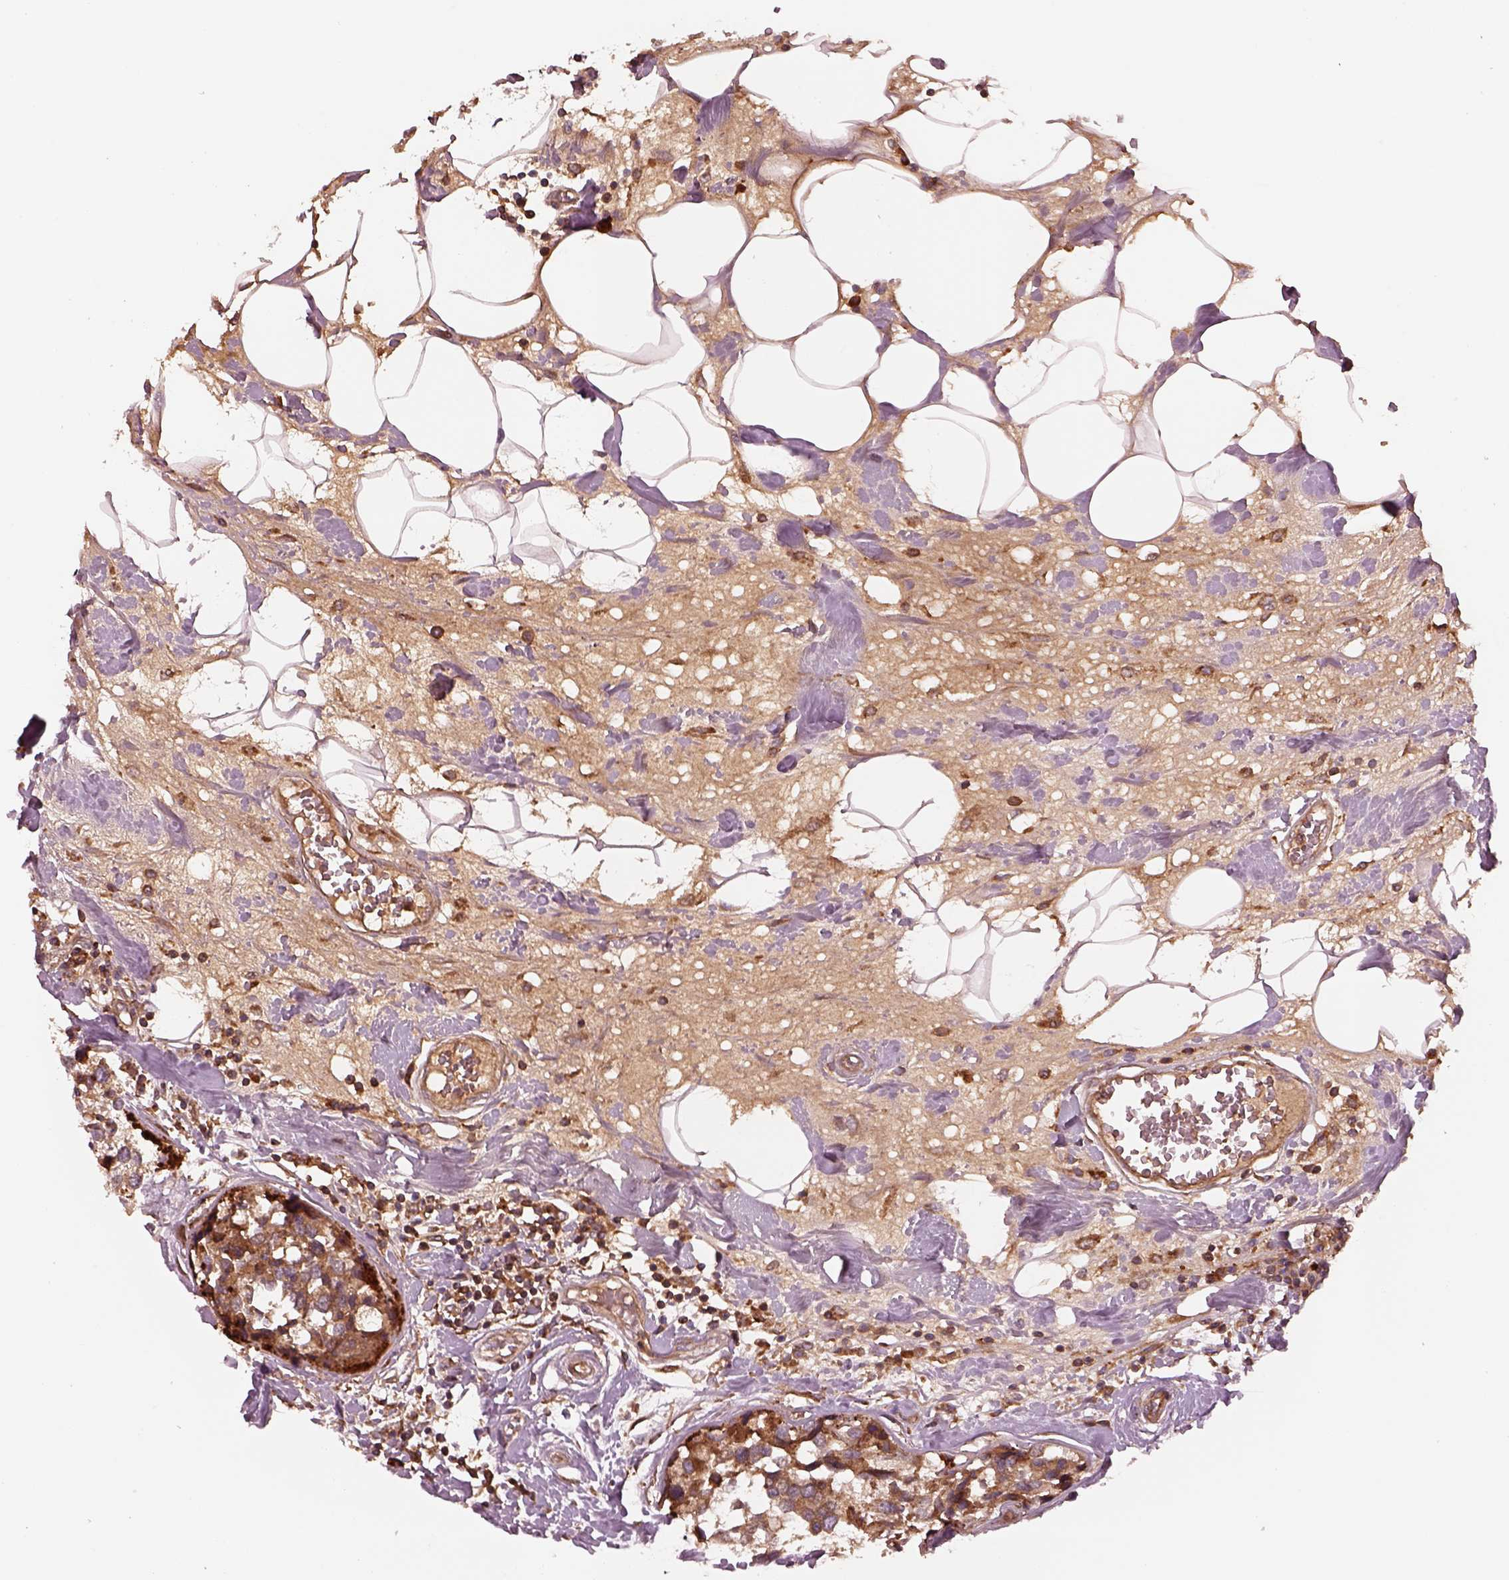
{"staining": {"intensity": "moderate", "quantity": "25%-75%", "location": "cytoplasmic/membranous"}, "tissue": "breast cancer", "cell_type": "Tumor cells", "image_type": "cancer", "snomed": [{"axis": "morphology", "description": "Lobular carcinoma"}, {"axis": "topography", "description": "Breast"}], "caption": "Immunohistochemistry photomicrograph of human breast cancer (lobular carcinoma) stained for a protein (brown), which exhibits medium levels of moderate cytoplasmic/membranous staining in about 25%-75% of tumor cells.", "gene": "ASCC2", "patient": {"sex": "female", "age": 59}}